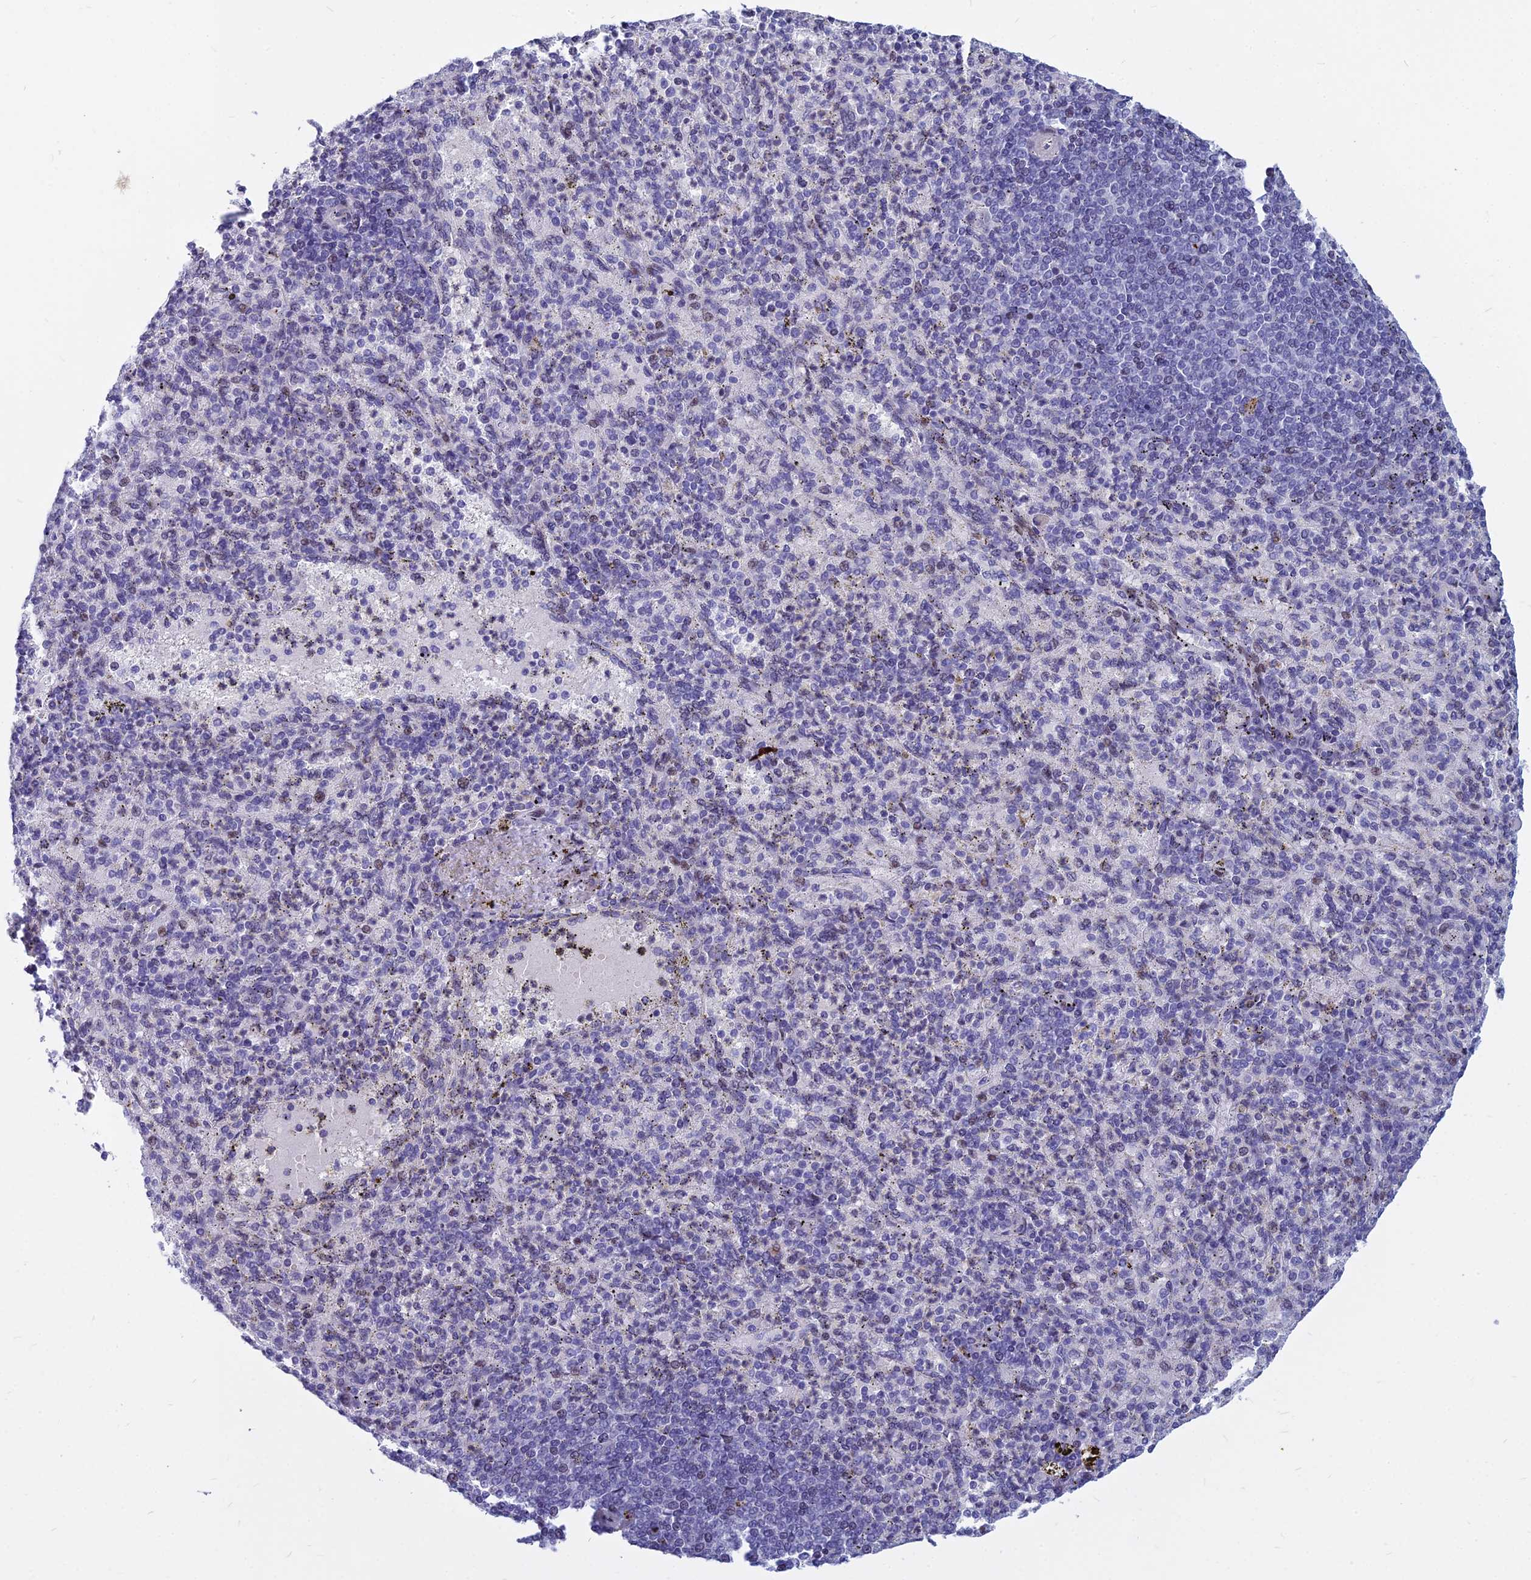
{"staining": {"intensity": "negative", "quantity": "none", "location": "none"}, "tissue": "spleen", "cell_type": "Cells in red pulp", "image_type": "normal", "snomed": [{"axis": "morphology", "description": "Normal tissue, NOS"}, {"axis": "topography", "description": "Spleen"}], "caption": "IHC of normal spleen demonstrates no expression in cells in red pulp. (DAB immunohistochemistry visualized using brightfield microscopy, high magnification).", "gene": "MYBPC2", "patient": {"sex": "female", "age": 74}}